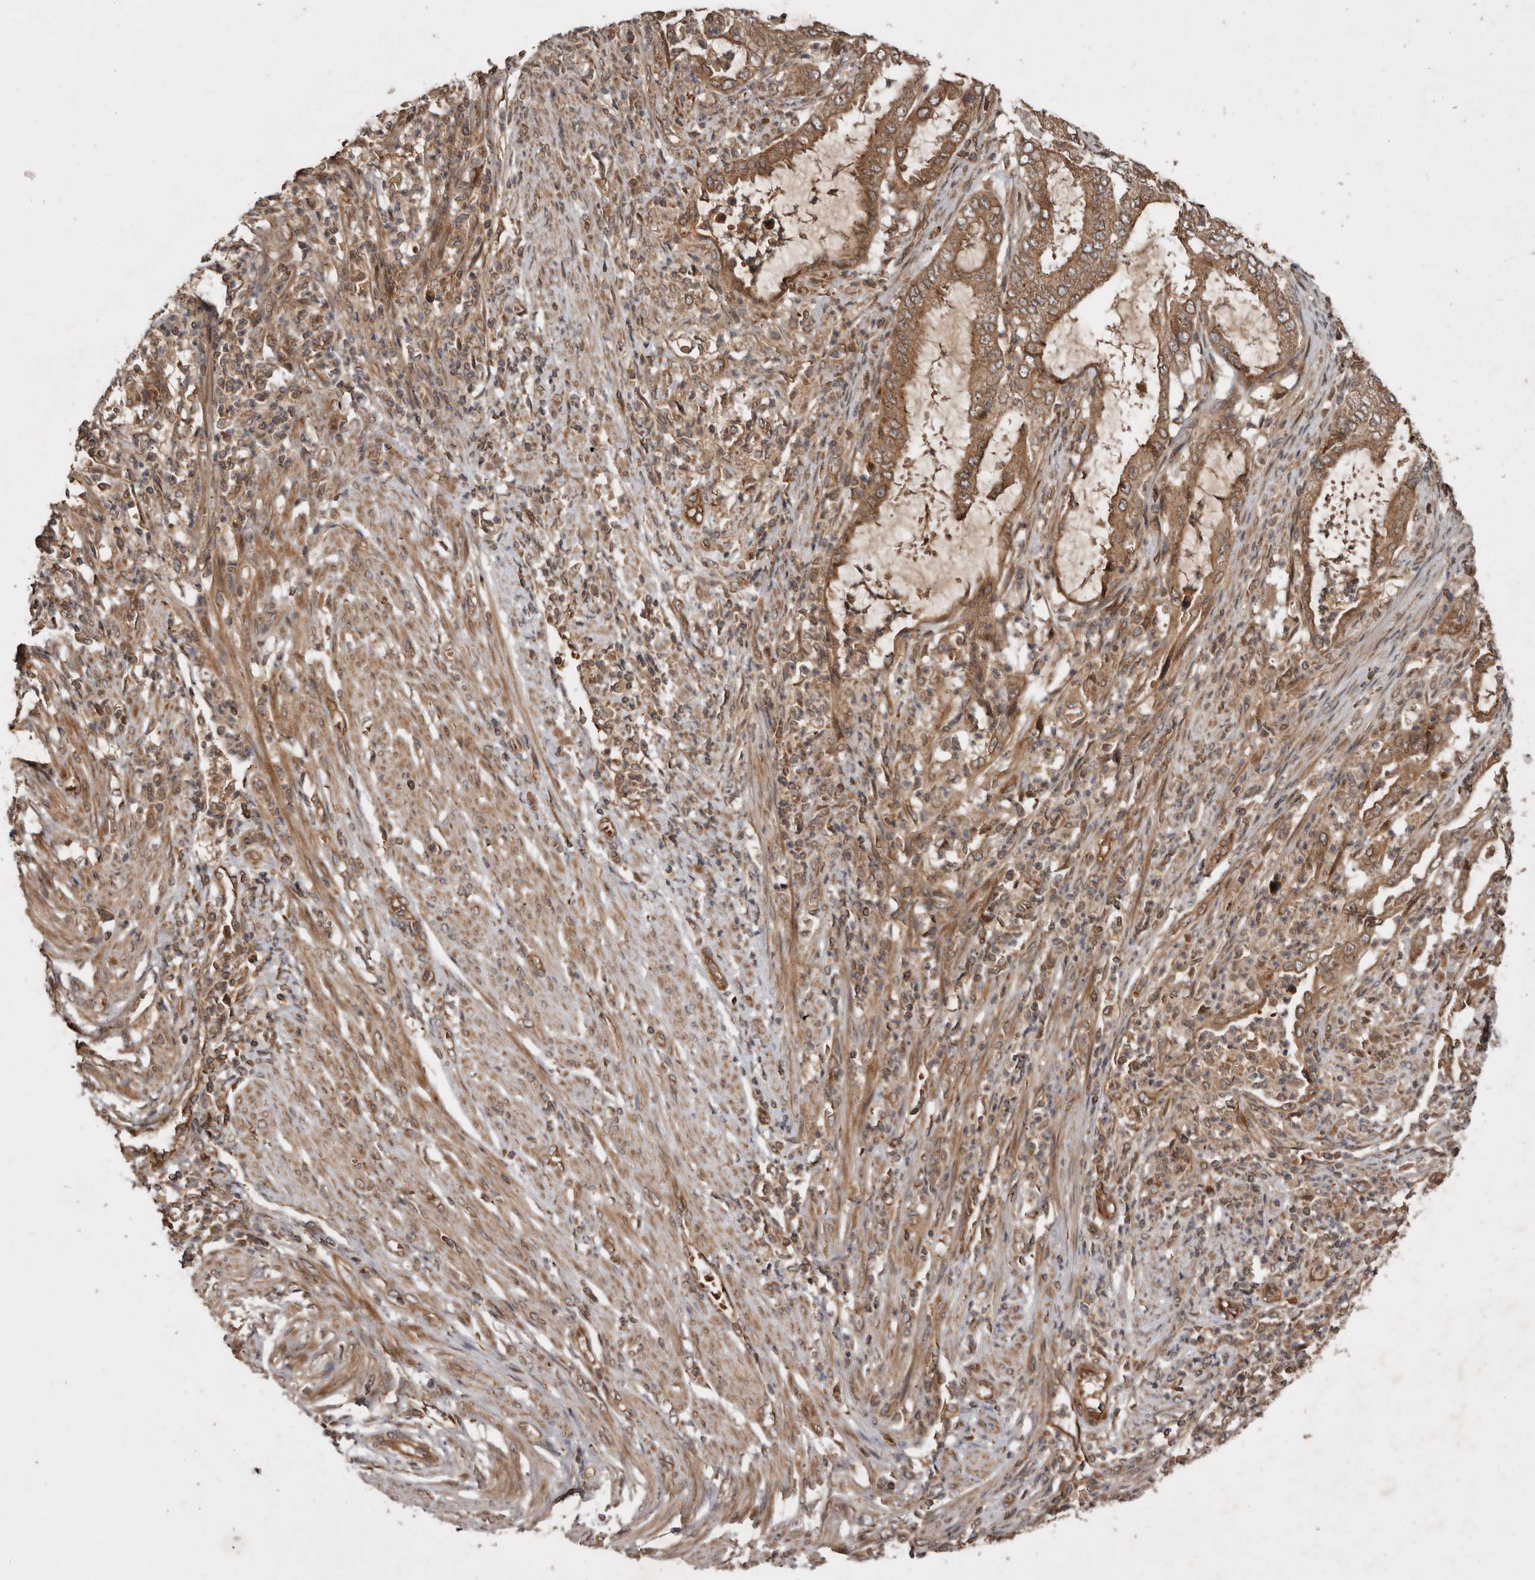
{"staining": {"intensity": "moderate", "quantity": ">75%", "location": "cytoplasmic/membranous"}, "tissue": "endometrial cancer", "cell_type": "Tumor cells", "image_type": "cancer", "snomed": [{"axis": "morphology", "description": "Adenocarcinoma, NOS"}, {"axis": "topography", "description": "Endometrium"}], "caption": "Approximately >75% of tumor cells in adenocarcinoma (endometrial) demonstrate moderate cytoplasmic/membranous protein positivity as visualized by brown immunohistochemical staining.", "gene": "STK36", "patient": {"sex": "female", "age": 51}}